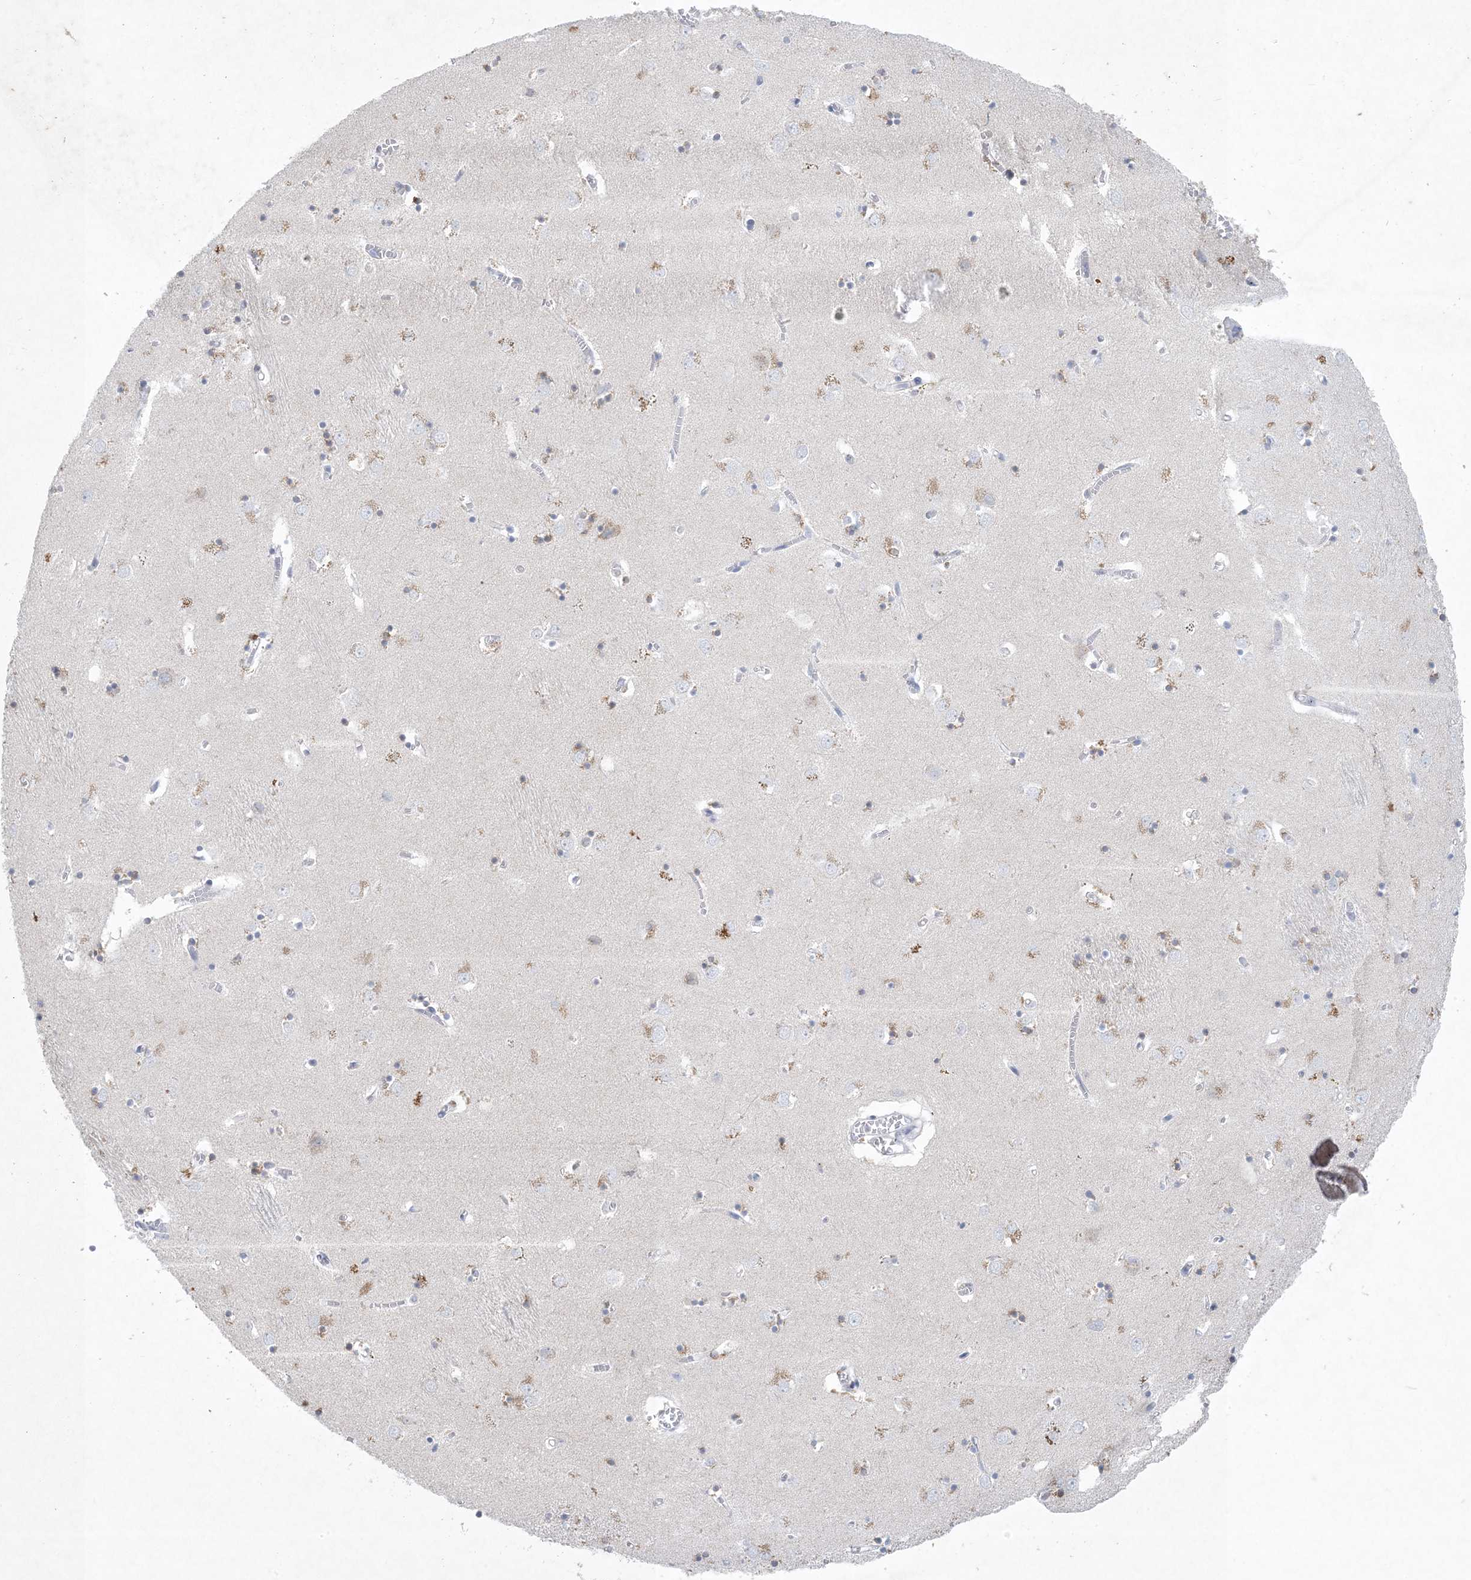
{"staining": {"intensity": "moderate", "quantity": "<25%", "location": "cytoplasmic/membranous"}, "tissue": "caudate", "cell_type": "Glial cells", "image_type": "normal", "snomed": [{"axis": "morphology", "description": "Normal tissue, NOS"}, {"axis": "topography", "description": "Lateral ventricle wall"}], "caption": "An immunohistochemistry (IHC) image of unremarkable tissue is shown. Protein staining in brown highlights moderate cytoplasmic/membranous positivity in caudate within glial cells.", "gene": "GABRG1", "patient": {"sex": "male", "age": 70}}